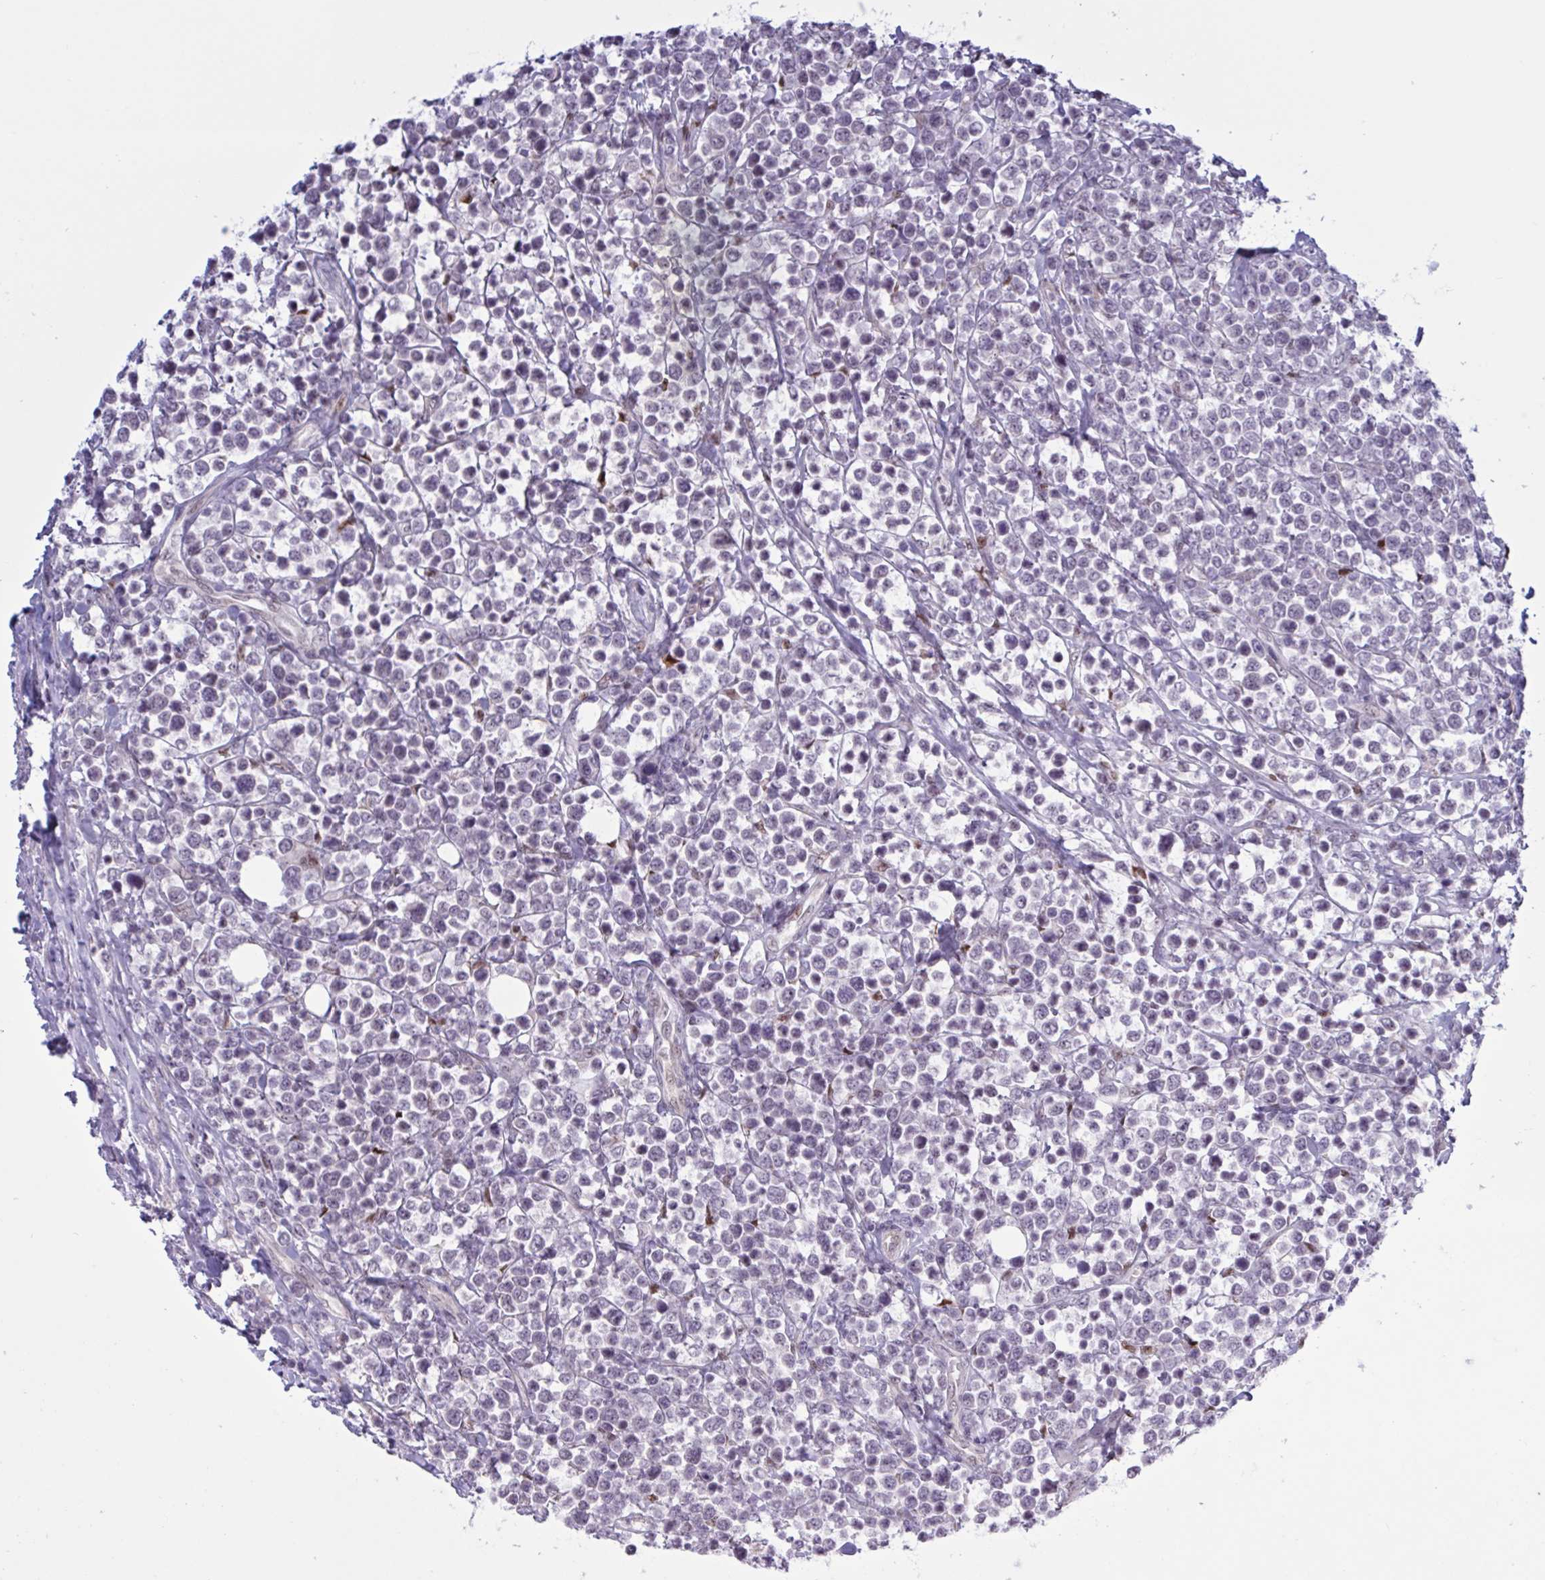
{"staining": {"intensity": "negative", "quantity": "none", "location": "none"}, "tissue": "lymphoma", "cell_type": "Tumor cells", "image_type": "cancer", "snomed": [{"axis": "morphology", "description": "Malignant lymphoma, non-Hodgkin's type, High grade"}, {"axis": "topography", "description": "Soft tissue"}], "caption": "The image reveals no staining of tumor cells in malignant lymphoma, non-Hodgkin's type (high-grade).", "gene": "PRMT6", "patient": {"sex": "female", "age": 56}}